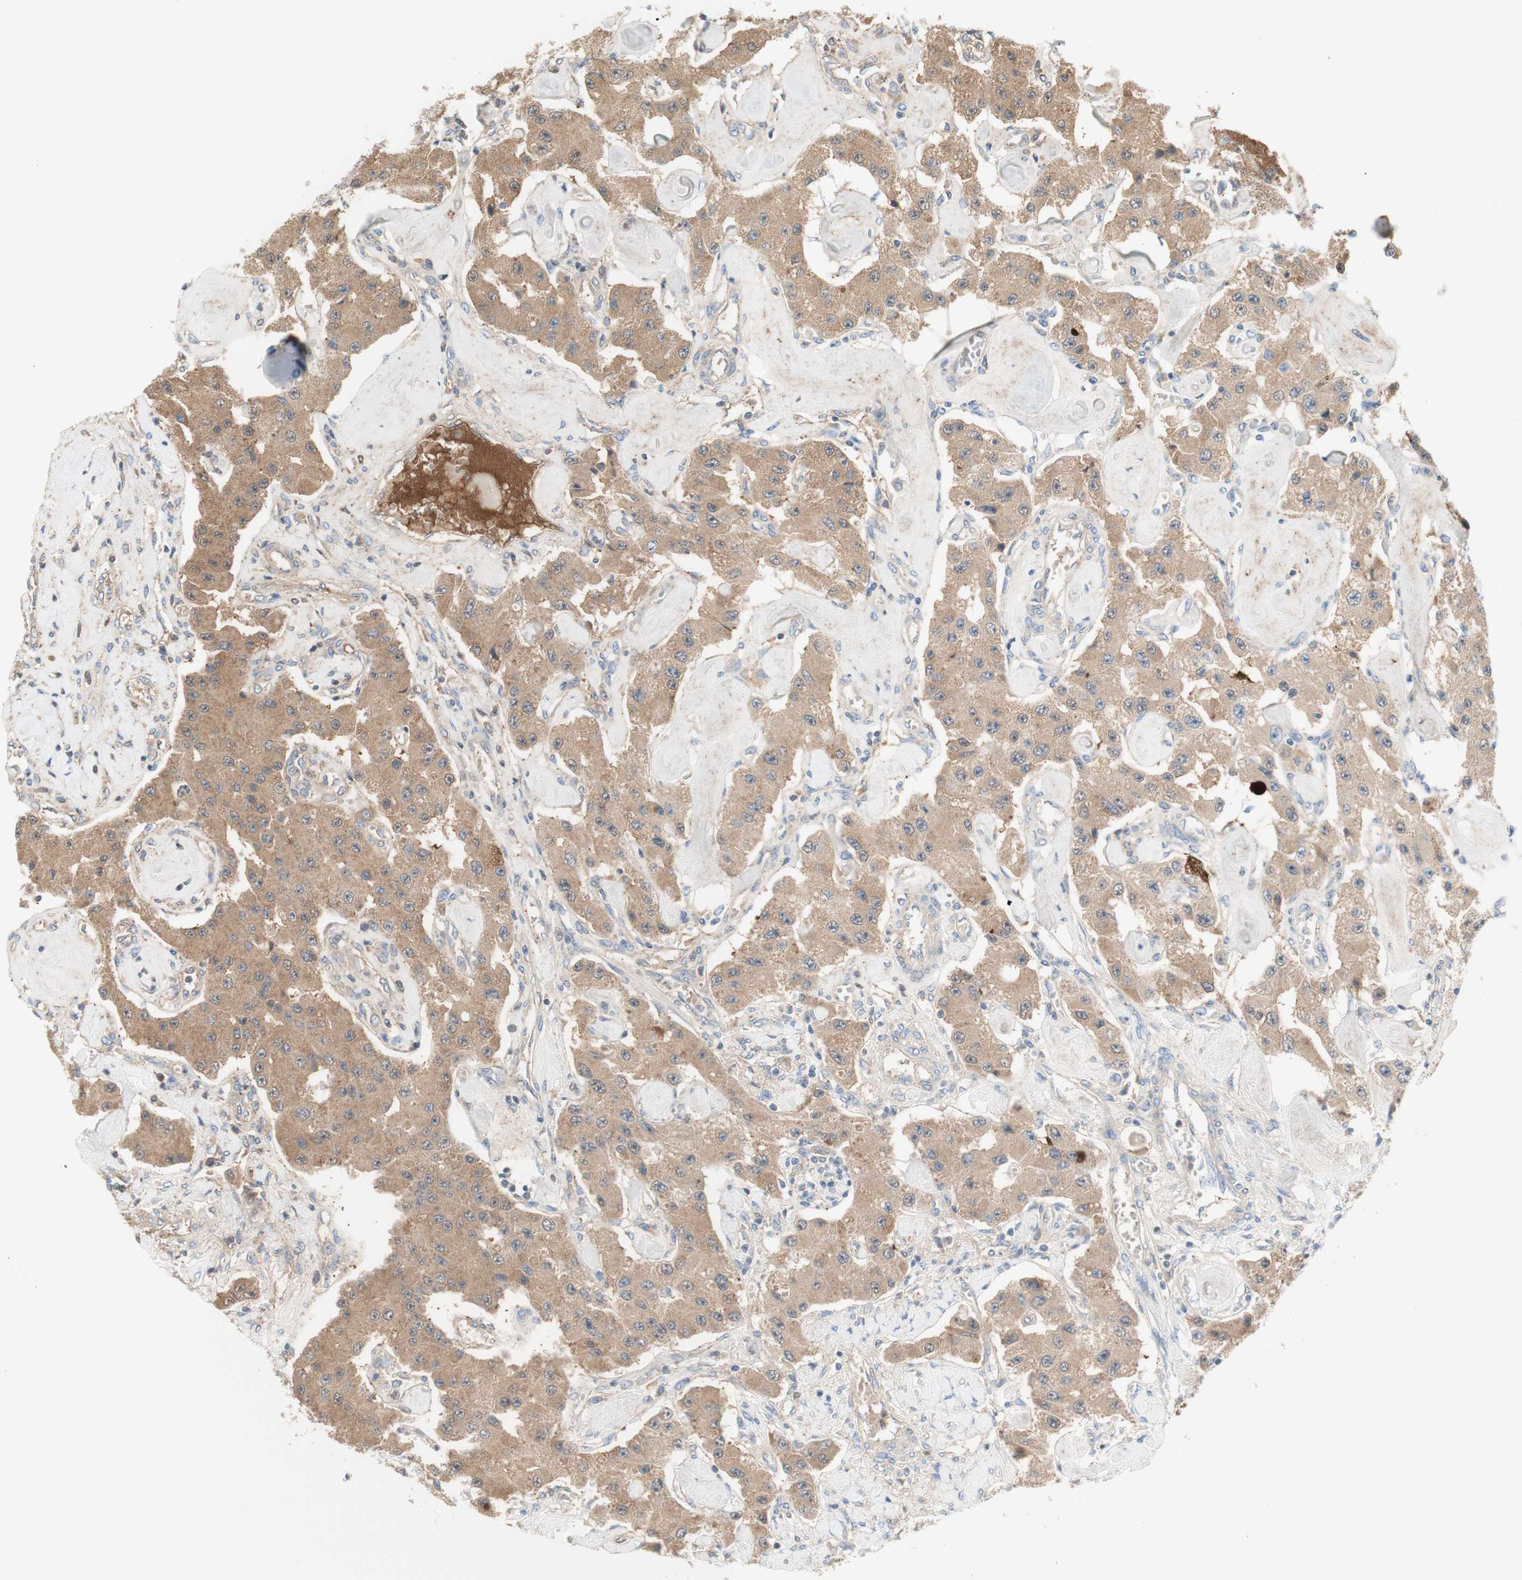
{"staining": {"intensity": "moderate", "quantity": ">75%", "location": "cytoplasmic/membranous"}, "tissue": "carcinoid", "cell_type": "Tumor cells", "image_type": "cancer", "snomed": [{"axis": "morphology", "description": "Carcinoid, malignant, NOS"}, {"axis": "topography", "description": "Pancreas"}], "caption": "Immunohistochemistry (IHC) micrograph of neoplastic tissue: human carcinoid stained using IHC exhibits medium levels of moderate protein expression localized specifically in the cytoplasmic/membranous of tumor cells, appearing as a cytoplasmic/membranous brown color.", "gene": "KNG1", "patient": {"sex": "male", "age": 41}}